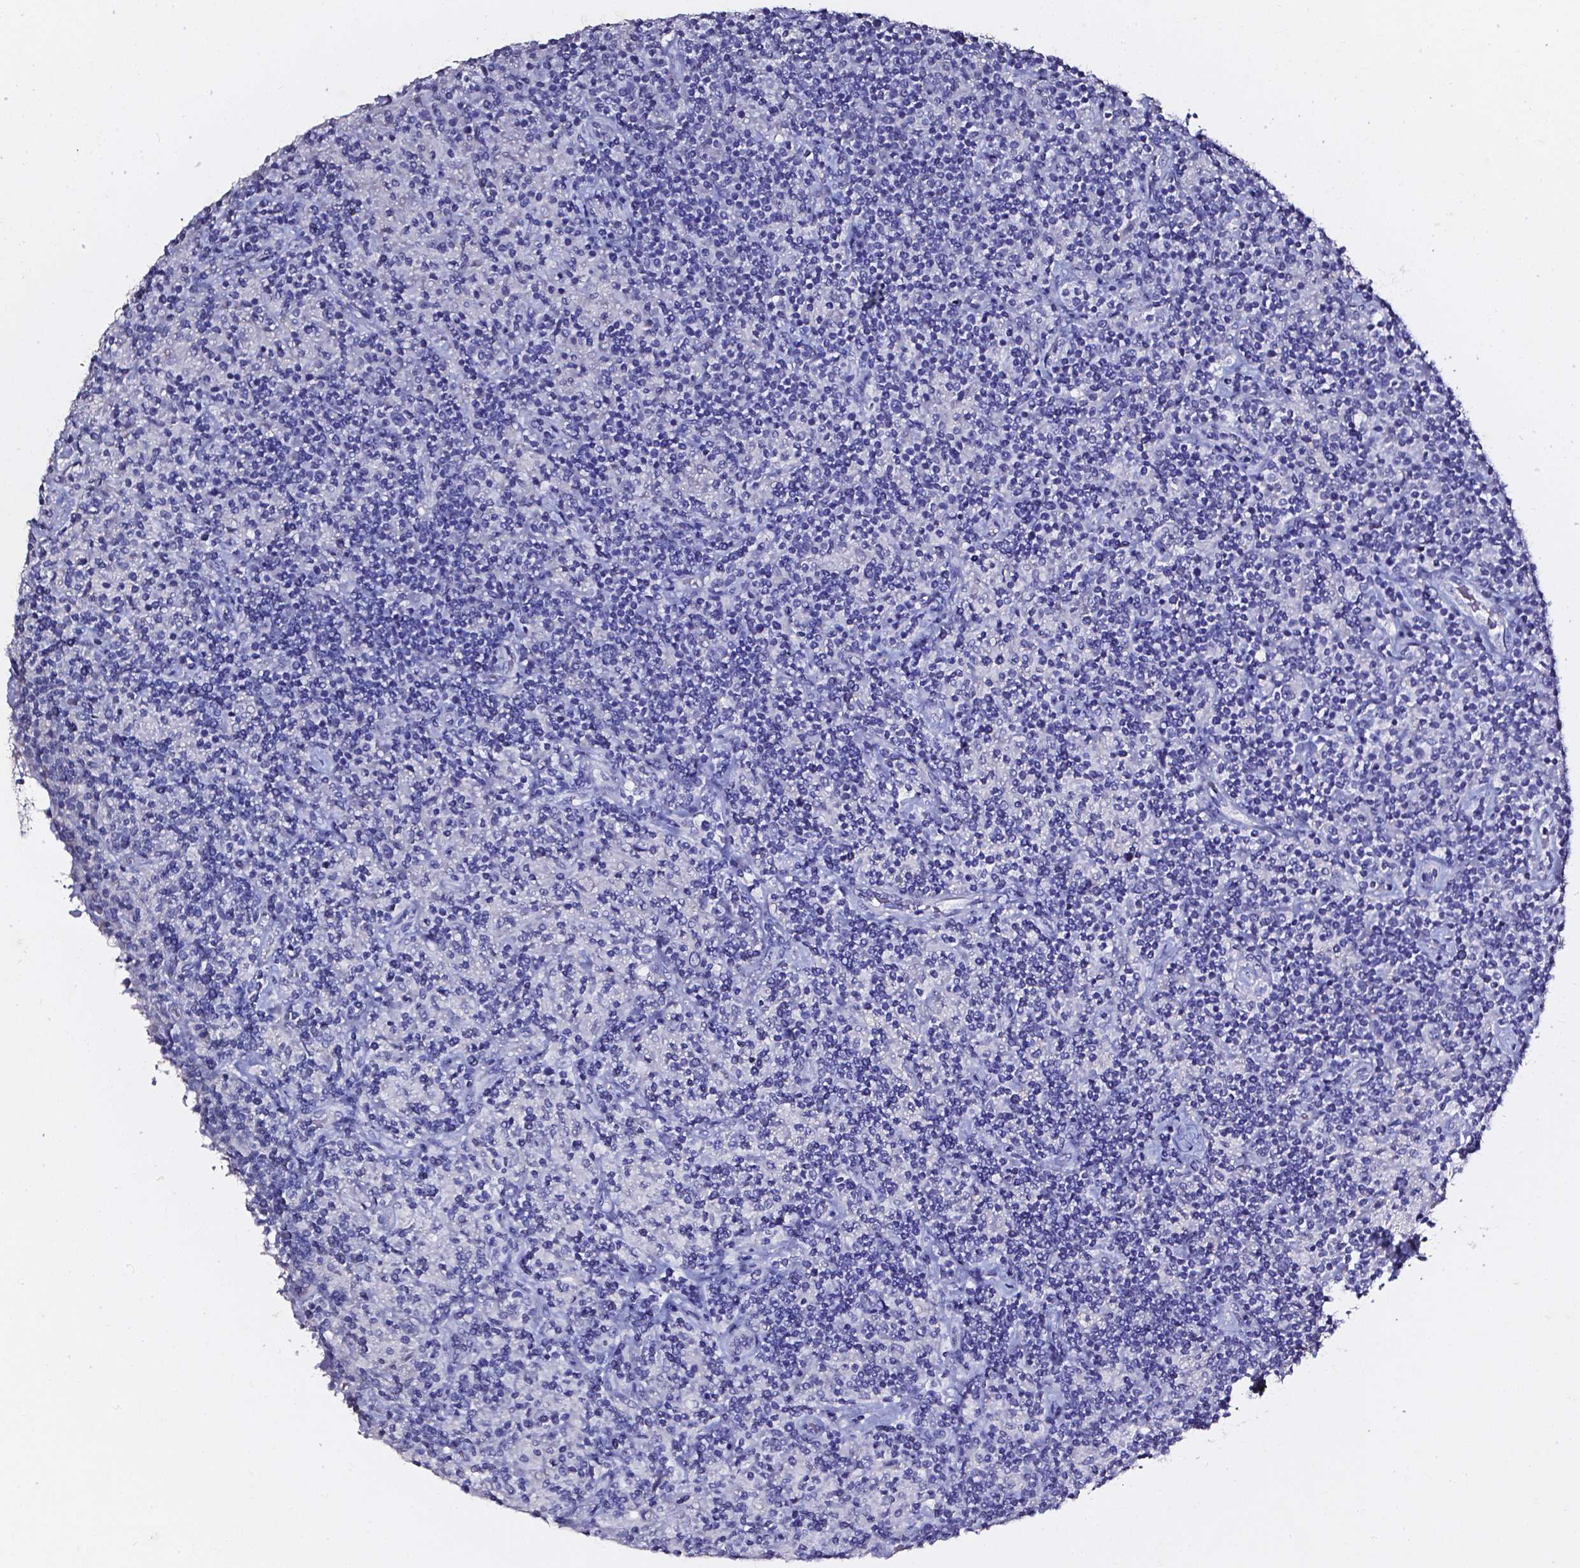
{"staining": {"intensity": "negative", "quantity": "none", "location": "none"}, "tissue": "lymphoma", "cell_type": "Tumor cells", "image_type": "cancer", "snomed": [{"axis": "morphology", "description": "Hodgkin's disease, NOS"}, {"axis": "topography", "description": "Lymph node"}], "caption": "IHC image of lymphoma stained for a protein (brown), which exhibits no staining in tumor cells.", "gene": "AKR1B10", "patient": {"sex": "male", "age": 70}}